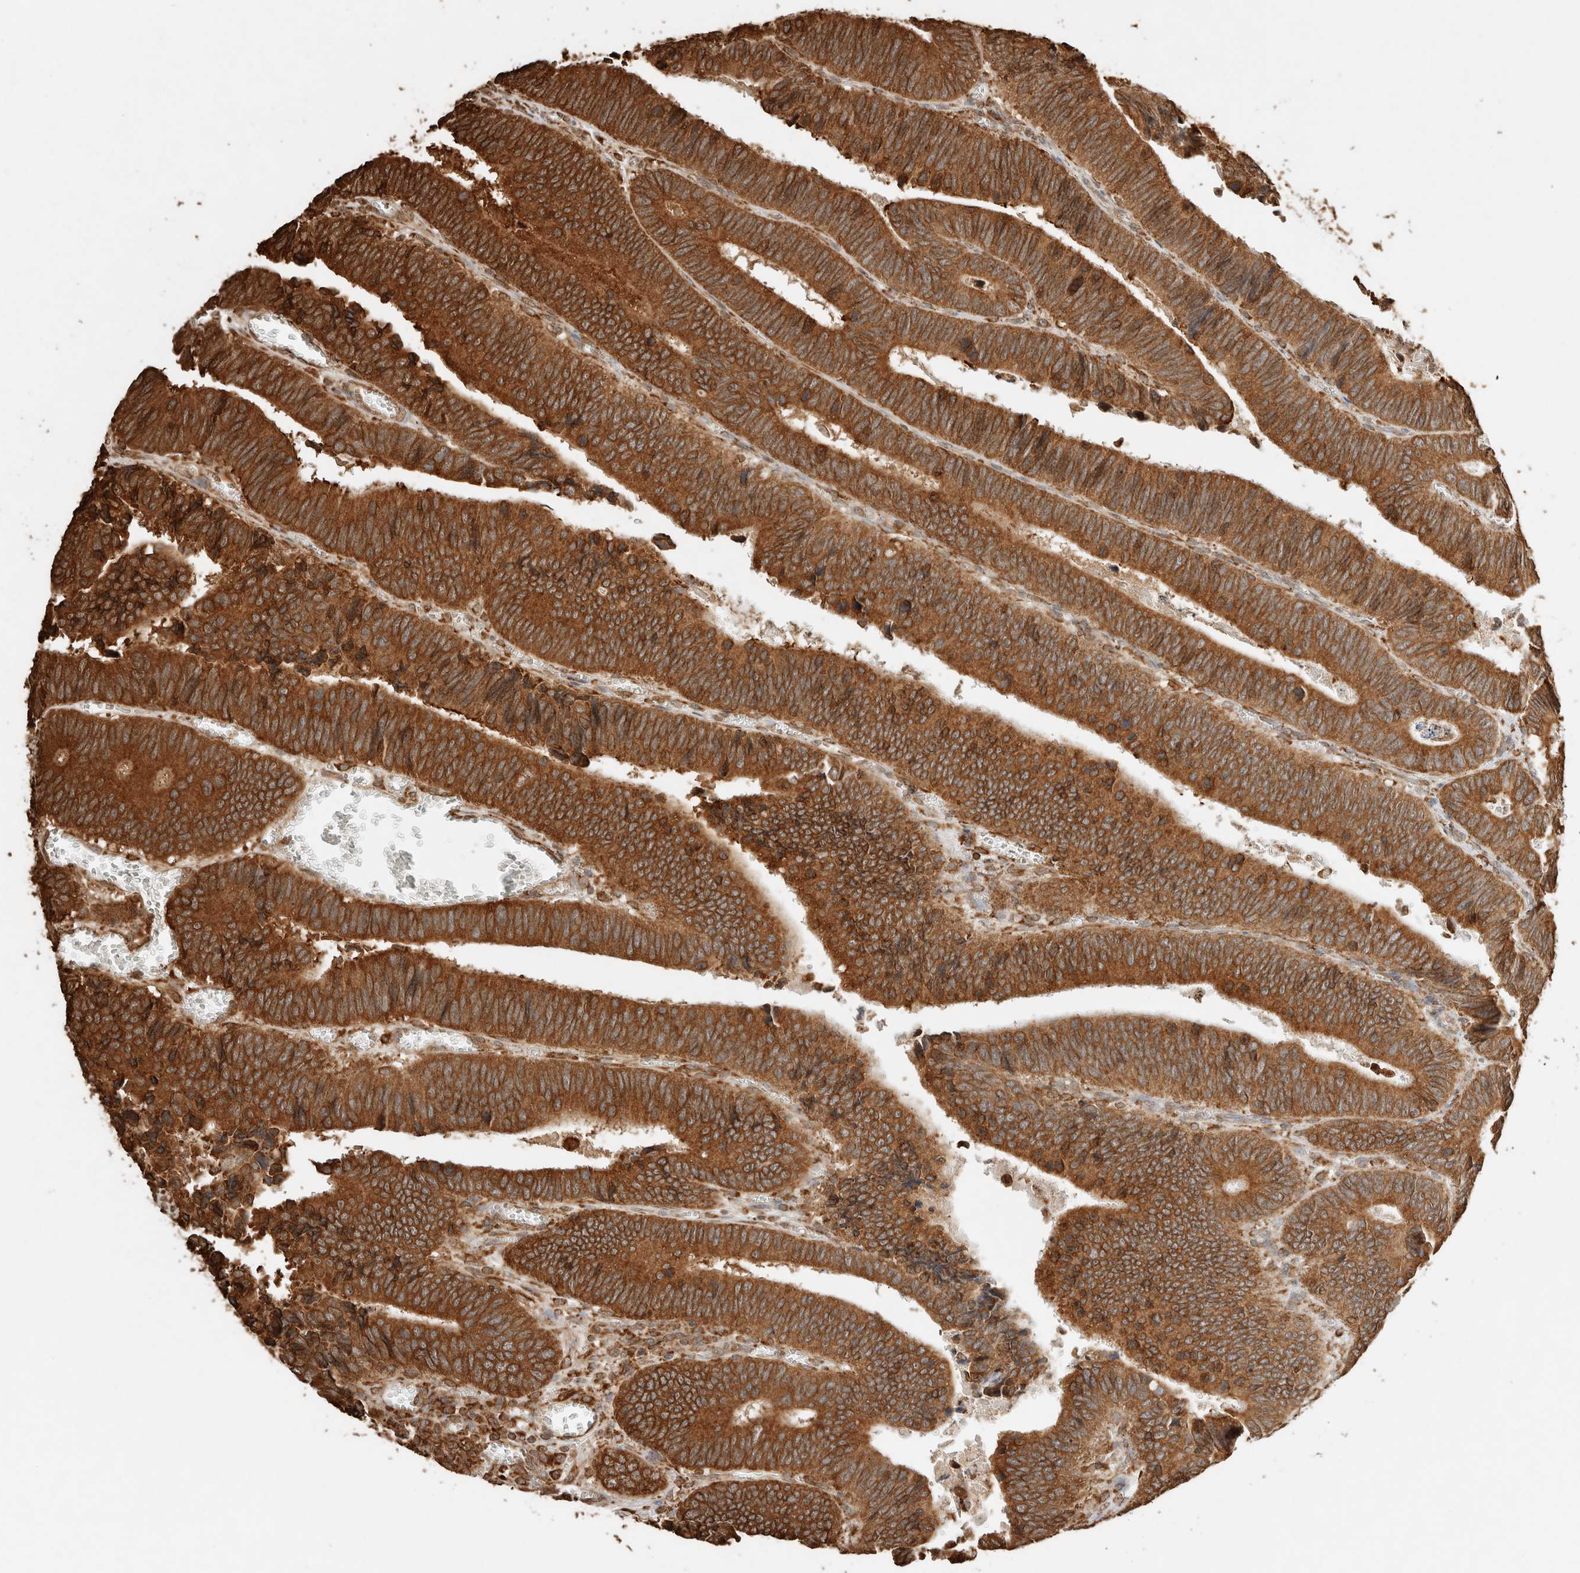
{"staining": {"intensity": "moderate", "quantity": ">75%", "location": "cytoplasmic/membranous"}, "tissue": "colorectal cancer", "cell_type": "Tumor cells", "image_type": "cancer", "snomed": [{"axis": "morphology", "description": "Inflammation, NOS"}, {"axis": "morphology", "description": "Adenocarcinoma, NOS"}, {"axis": "topography", "description": "Colon"}], "caption": "Protein analysis of colorectal adenocarcinoma tissue demonstrates moderate cytoplasmic/membranous expression in approximately >75% of tumor cells.", "gene": "ERAP1", "patient": {"sex": "male", "age": 72}}